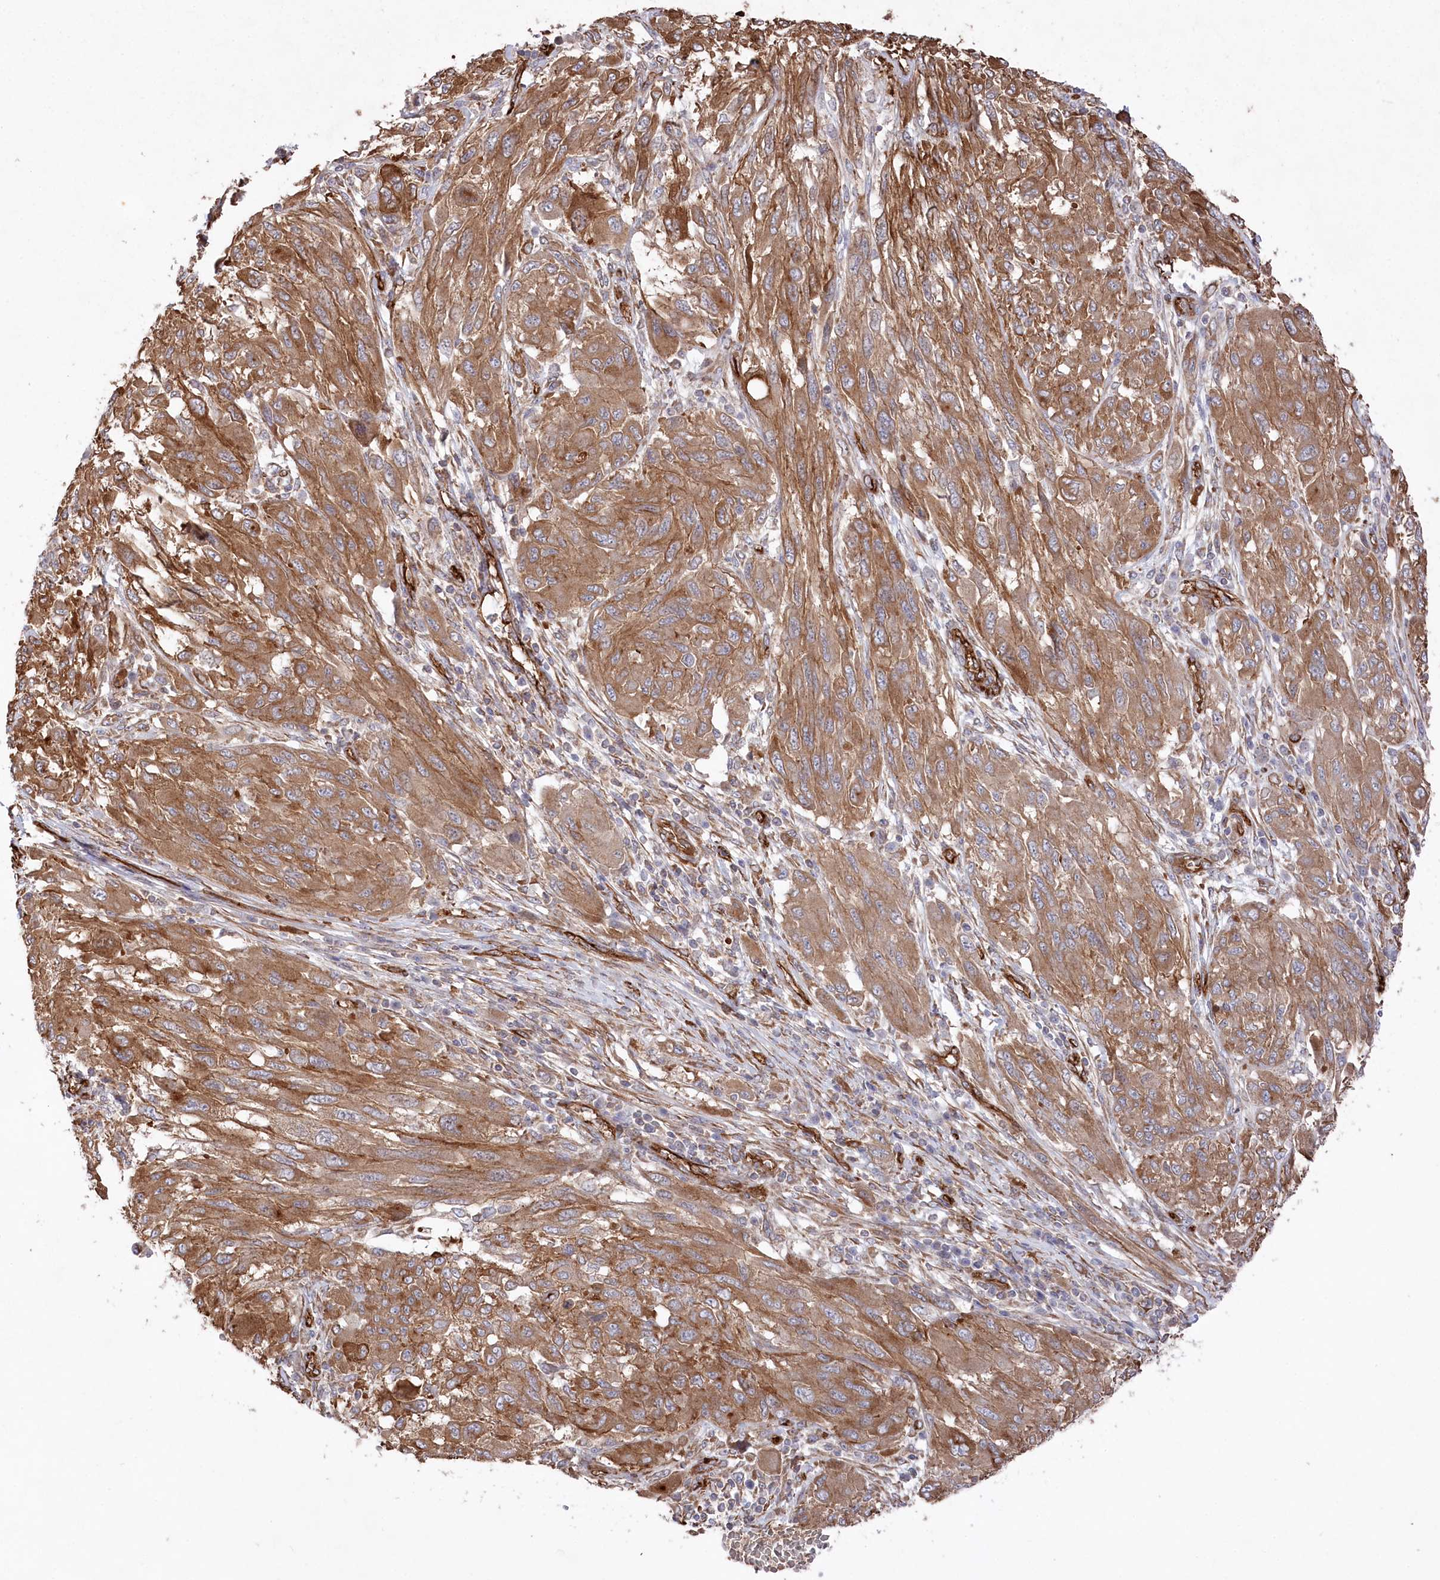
{"staining": {"intensity": "moderate", "quantity": ">75%", "location": "cytoplasmic/membranous"}, "tissue": "melanoma", "cell_type": "Tumor cells", "image_type": "cancer", "snomed": [{"axis": "morphology", "description": "Malignant melanoma, NOS"}, {"axis": "topography", "description": "Skin"}], "caption": "Moderate cytoplasmic/membranous positivity for a protein is identified in about >75% of tumor cells of melanoma using IHC.", "gene": "MTPAP", "patient": {"sex": "female", "age": 91}}